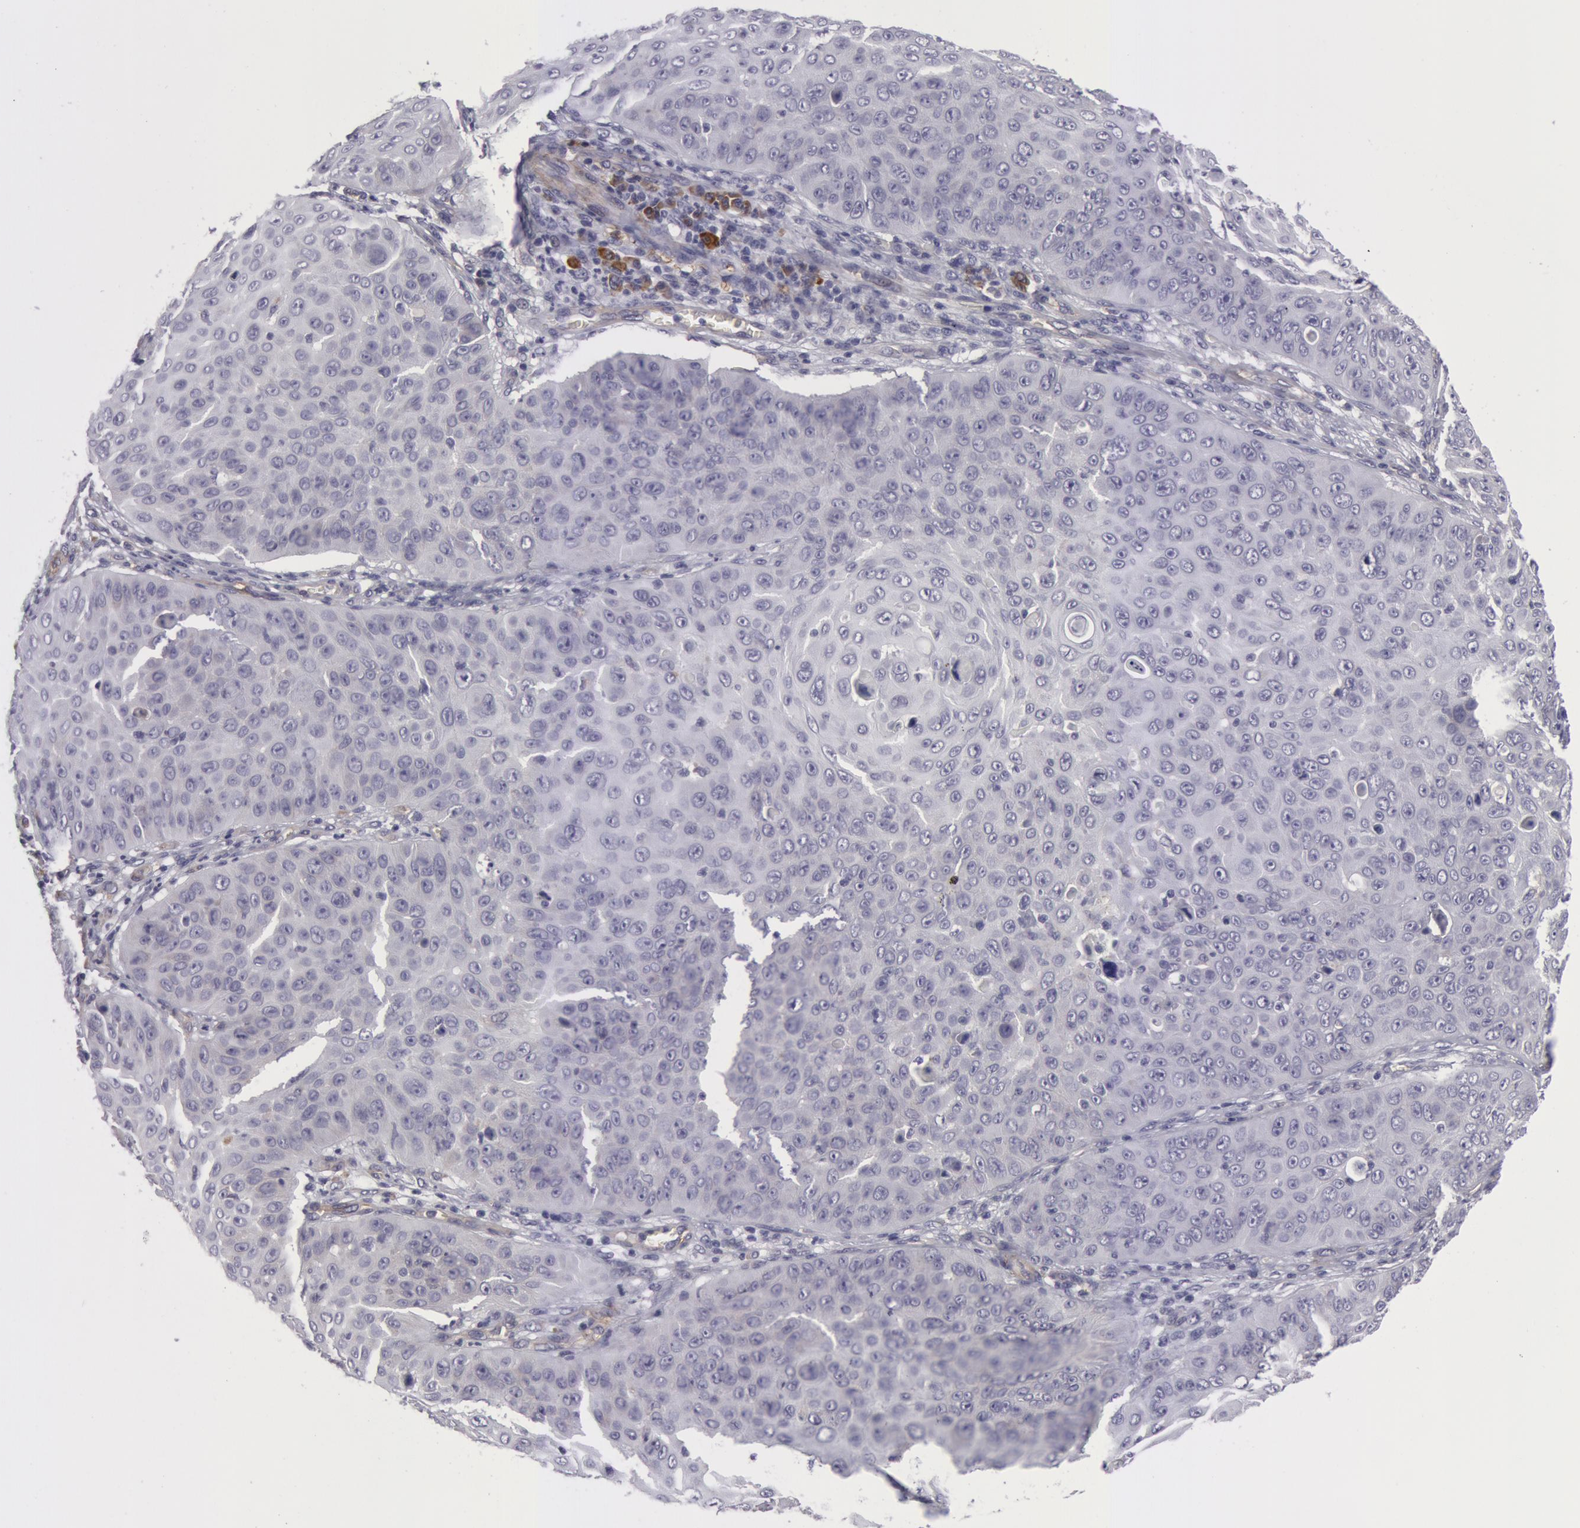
{"staining": {"intensity": "negative", "quantity": "none", "location": "none"}, "tissue": "skin cancer", "cell_type": "Tumor cells", "image_type": "cancer", "snomed": [{"axis": "morphology", "description": "Squamous cell carcinoma, NOS"}, {"axis": "topography", "description": "Skin"}], "caption": "Human squamous cell carcinoma (skin) stained for a protein using IHC exhibits no expression in tumor cells.", "gene": "IL23A", "patient": {"sex": "male", "age": 82}}